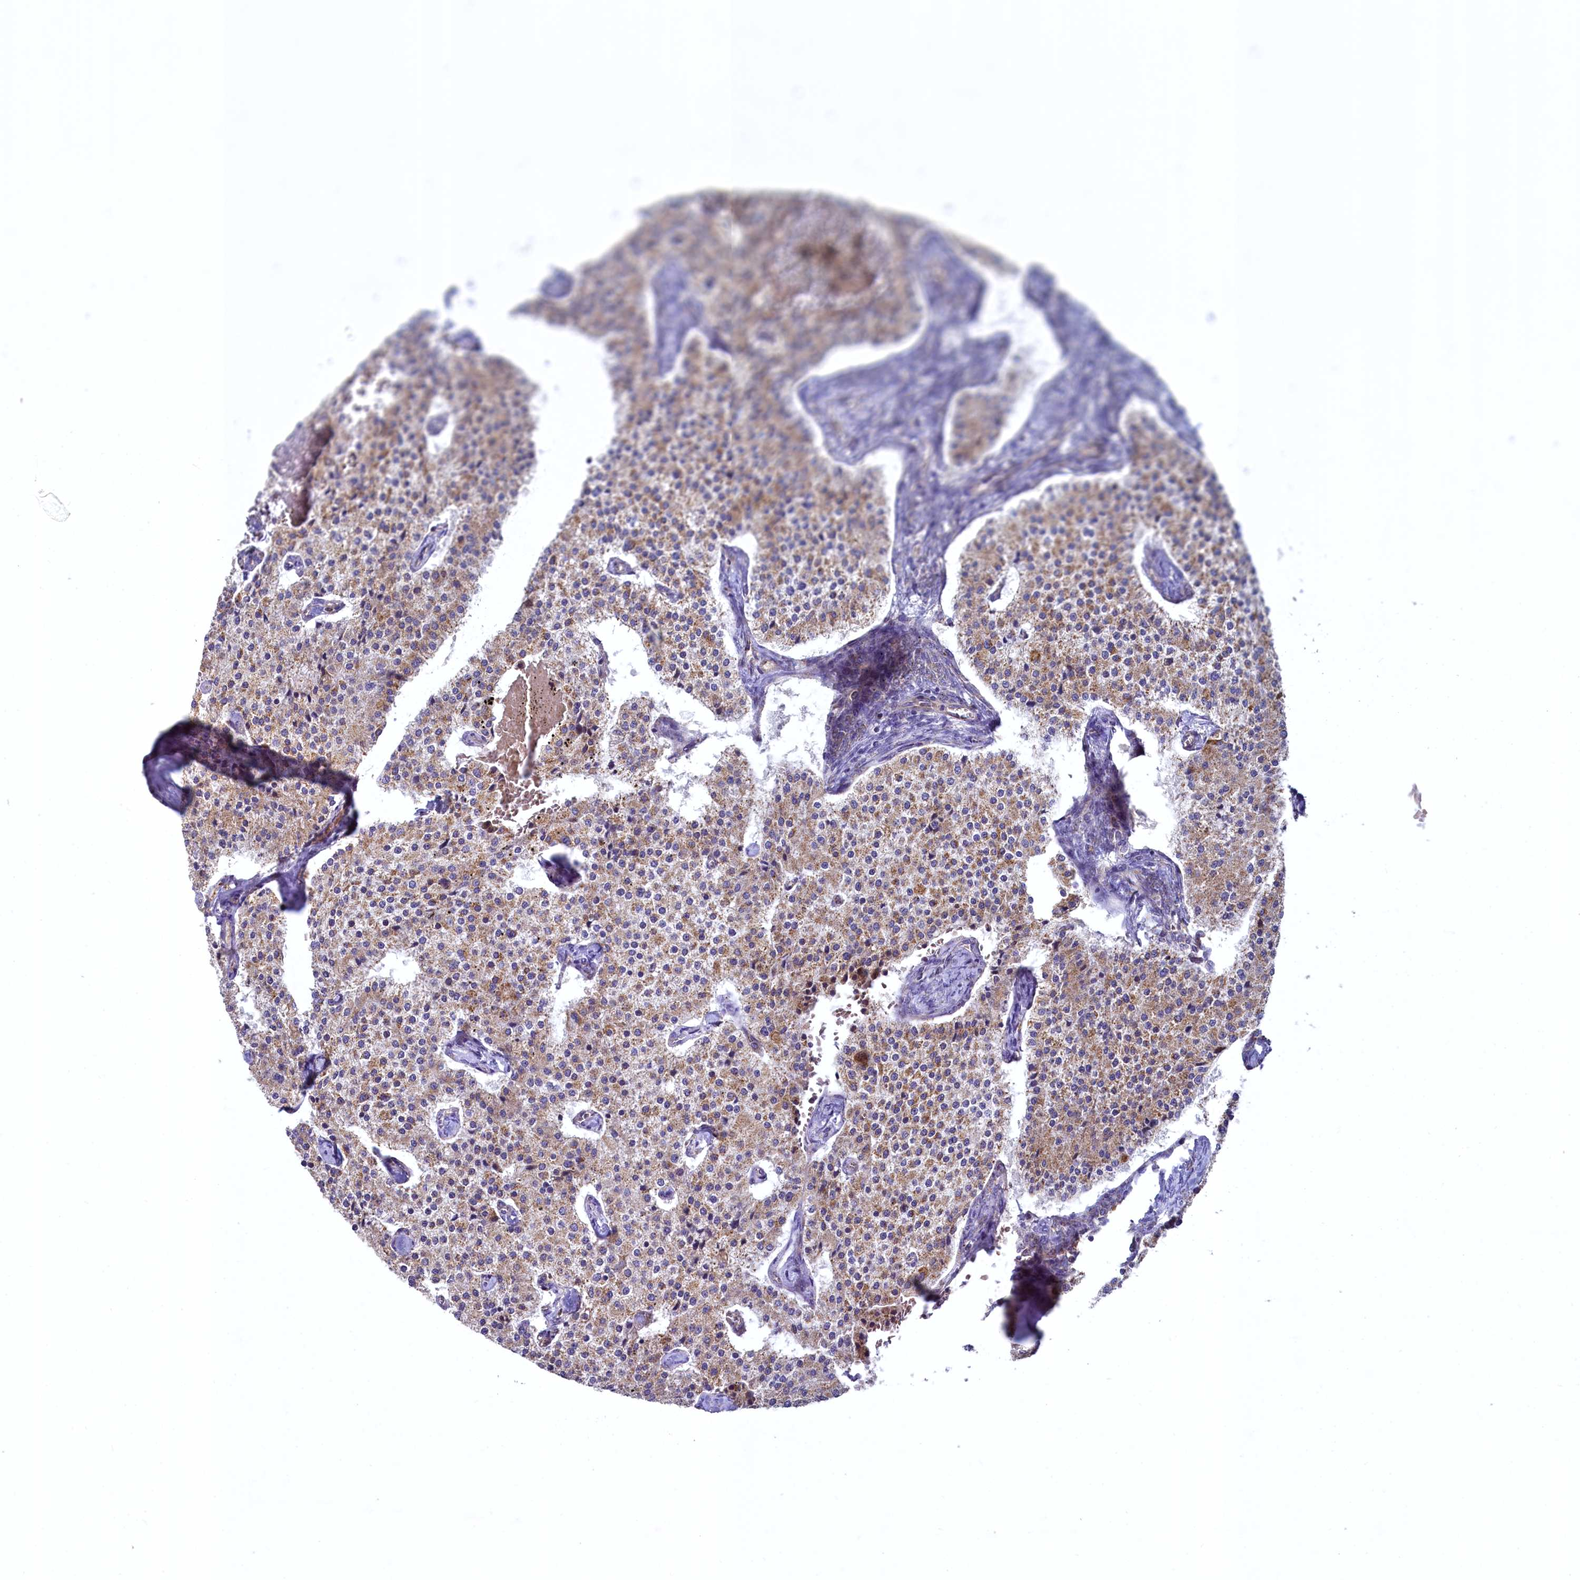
{"staining": {"intensity": "moderate", "quantity": "25%-75%", "location": "cytoplasmic/membranous"}, "tissue": "carcinoid", "cell_type": "Tumor cells", "image_type": "cancer", "snomed": [{"axis": "morphology", "description": "Carcinoid, malignant, NOS"}, {"axis": "topography", "description": "Colon"}], "caption": "An image of human carcinoid (malignant) stained for a protein demonstrates moderate cytoplasmic/membranous brown staining in tumor cells.", "gene": "METTL4", "patient": {"sex": "female", "age": 52}}